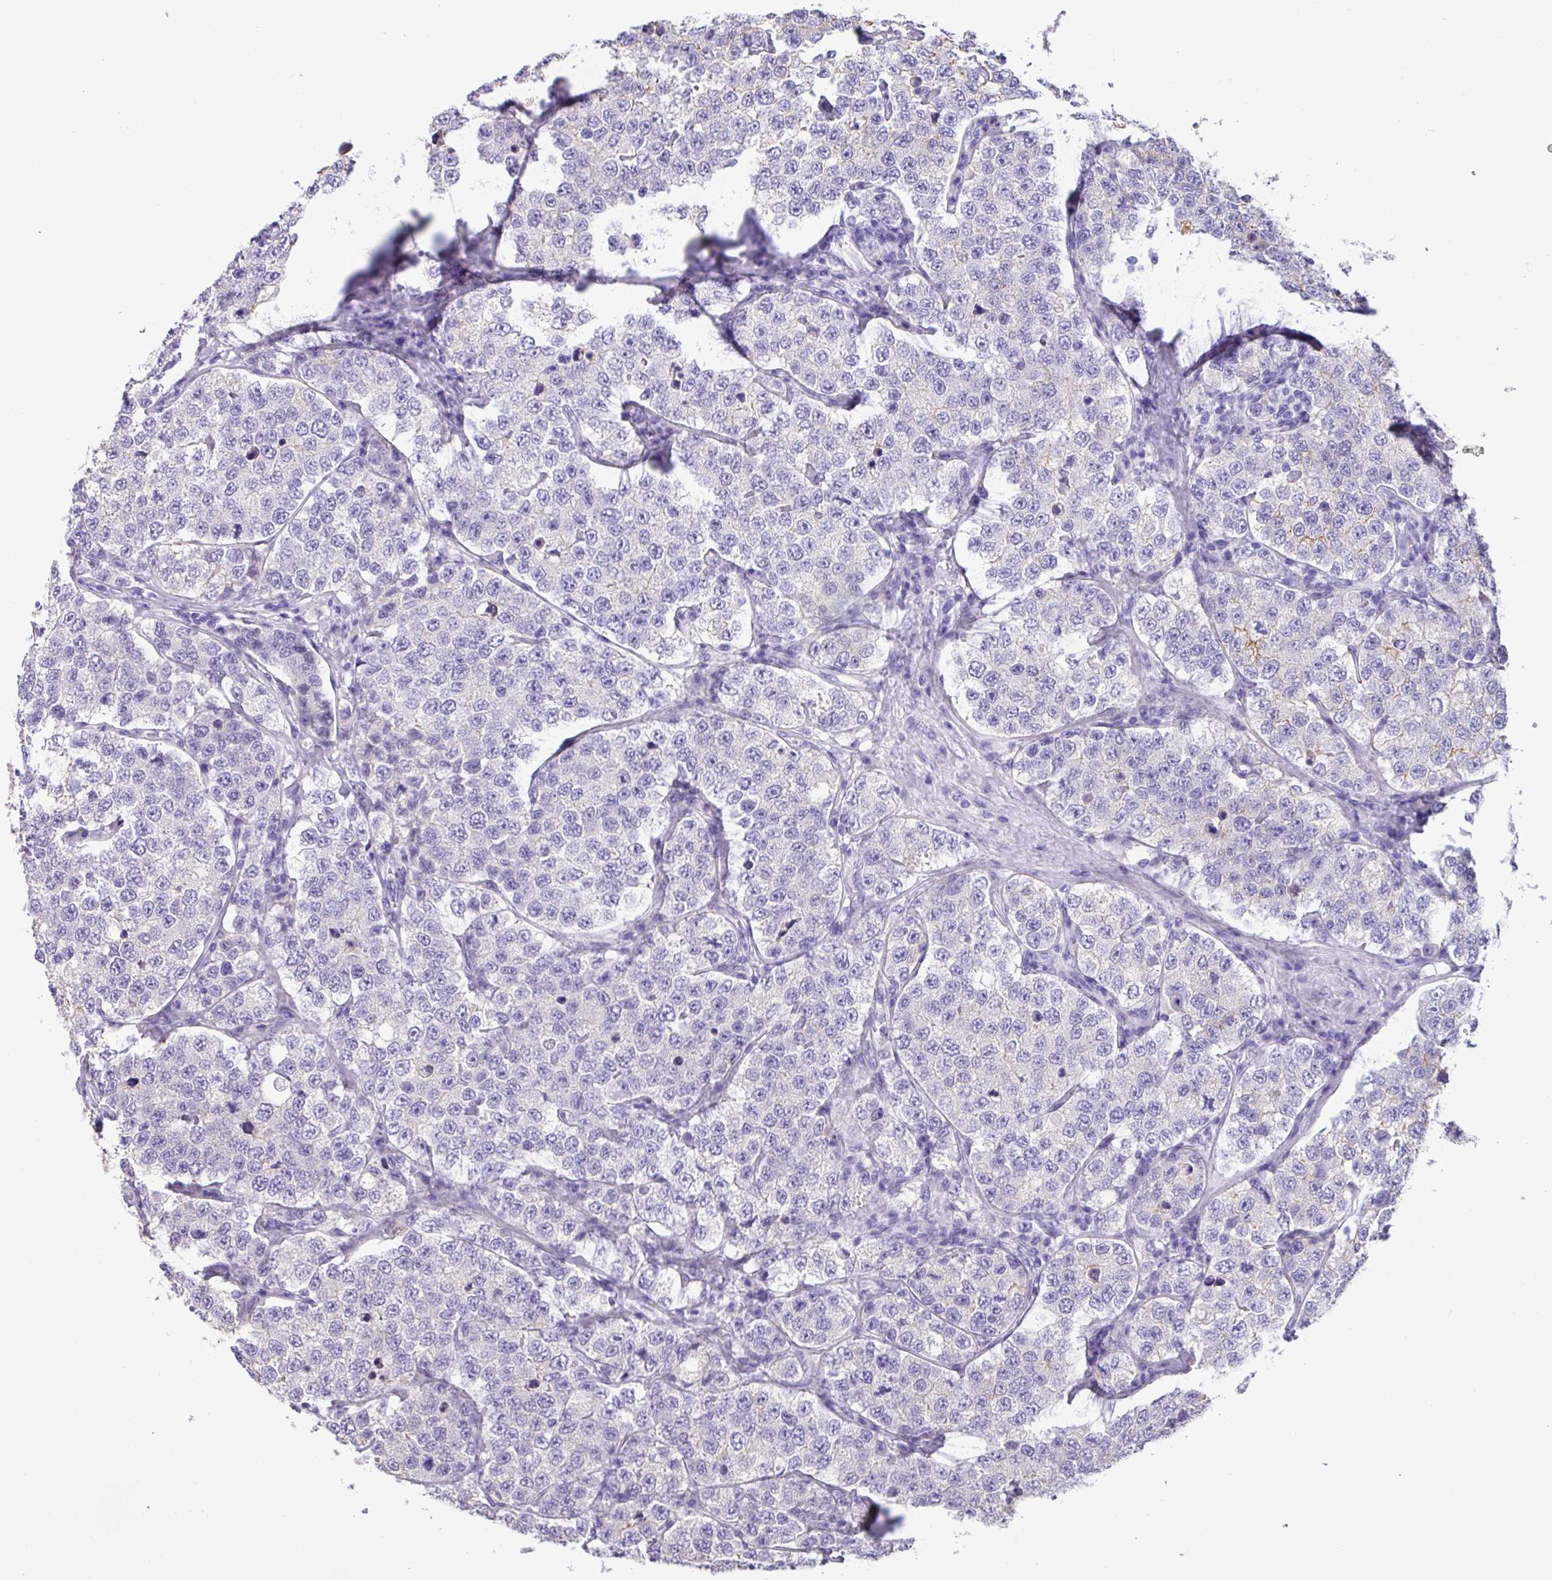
{"staining": {"intensity": "negative", "quantity": "none", "location": "none"}, "tissue": "stomach cancer", "cell_type": "Tumor cells", "image_type": "cancer", "snomed": [{"axis": "morphology", "description": "Adenocarcinoma, NOS"}, {"axis": "topography", "description": "Stomach"}], "caption": "IHC histopathology image of neoplastic tissue: stomach cancer (adenocarcinoma) stained with DAB (3,3'-diaminobenzidine) reveals no significant protein expression in tumor cells.", "gene": "EPCAM", "patient": {"sex": "male", "age": 55}}